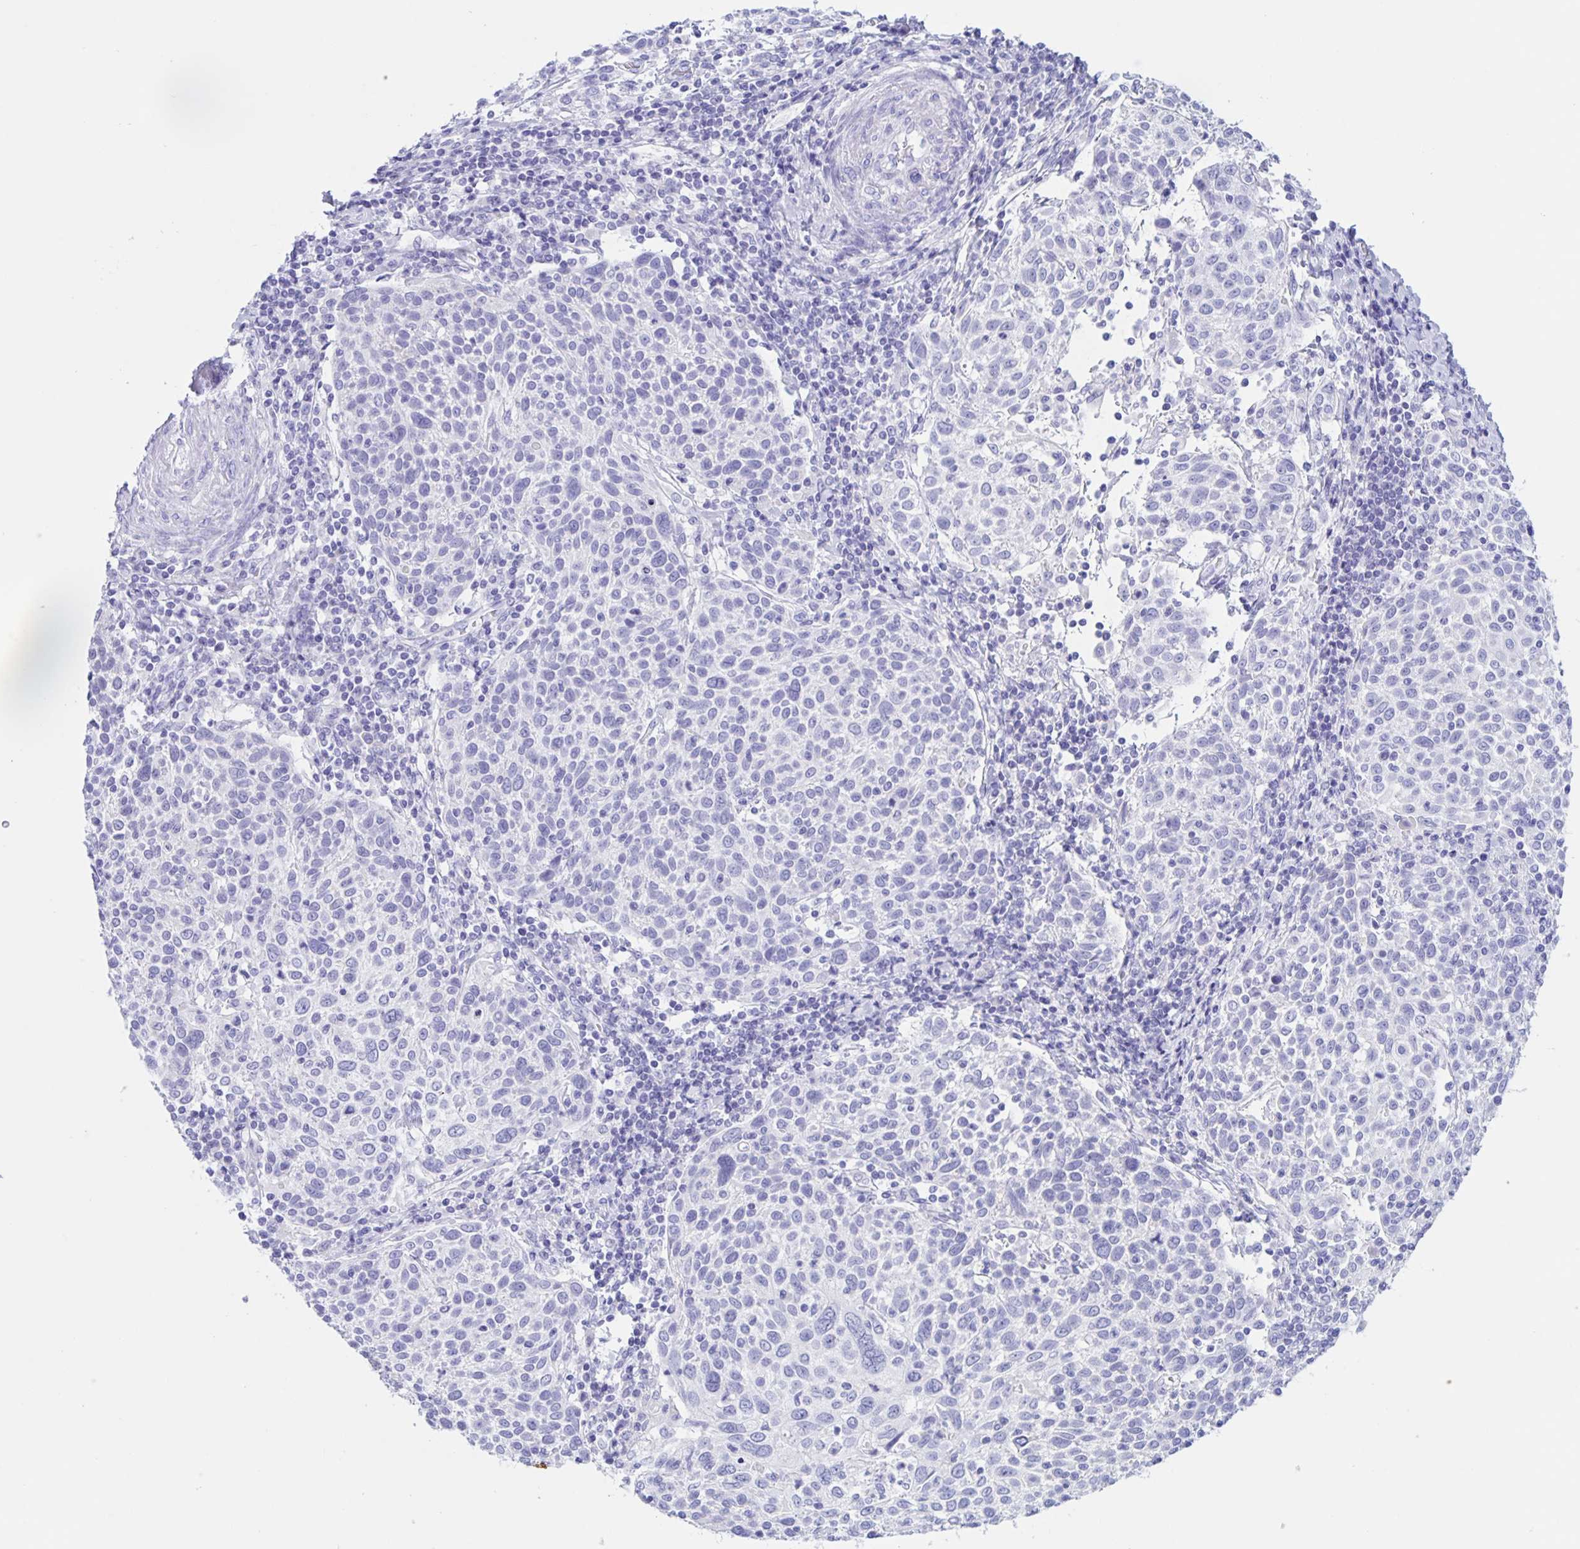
{"staining": {"intensity": "negative", "quantity": "none", "location": "none"}, "tissue": "cervical cancer", "cell_type": "Tumor cells", "image_type": "cancer", "snomed": [{"axis": "morphology", "description": "Squamous cell carcinoma, NOS"}, {"axis": "topography", "description": "Cervix"}], "caption": "High magnification brightfield microscopy of cervical squamous cell carcinoma stained with DAB (brown) and counterstained with hematoxylin (blue): tumor cells show no significant positivity.", "gene": "DMBT1", "patient": {"sex": "female", "age": 61}}